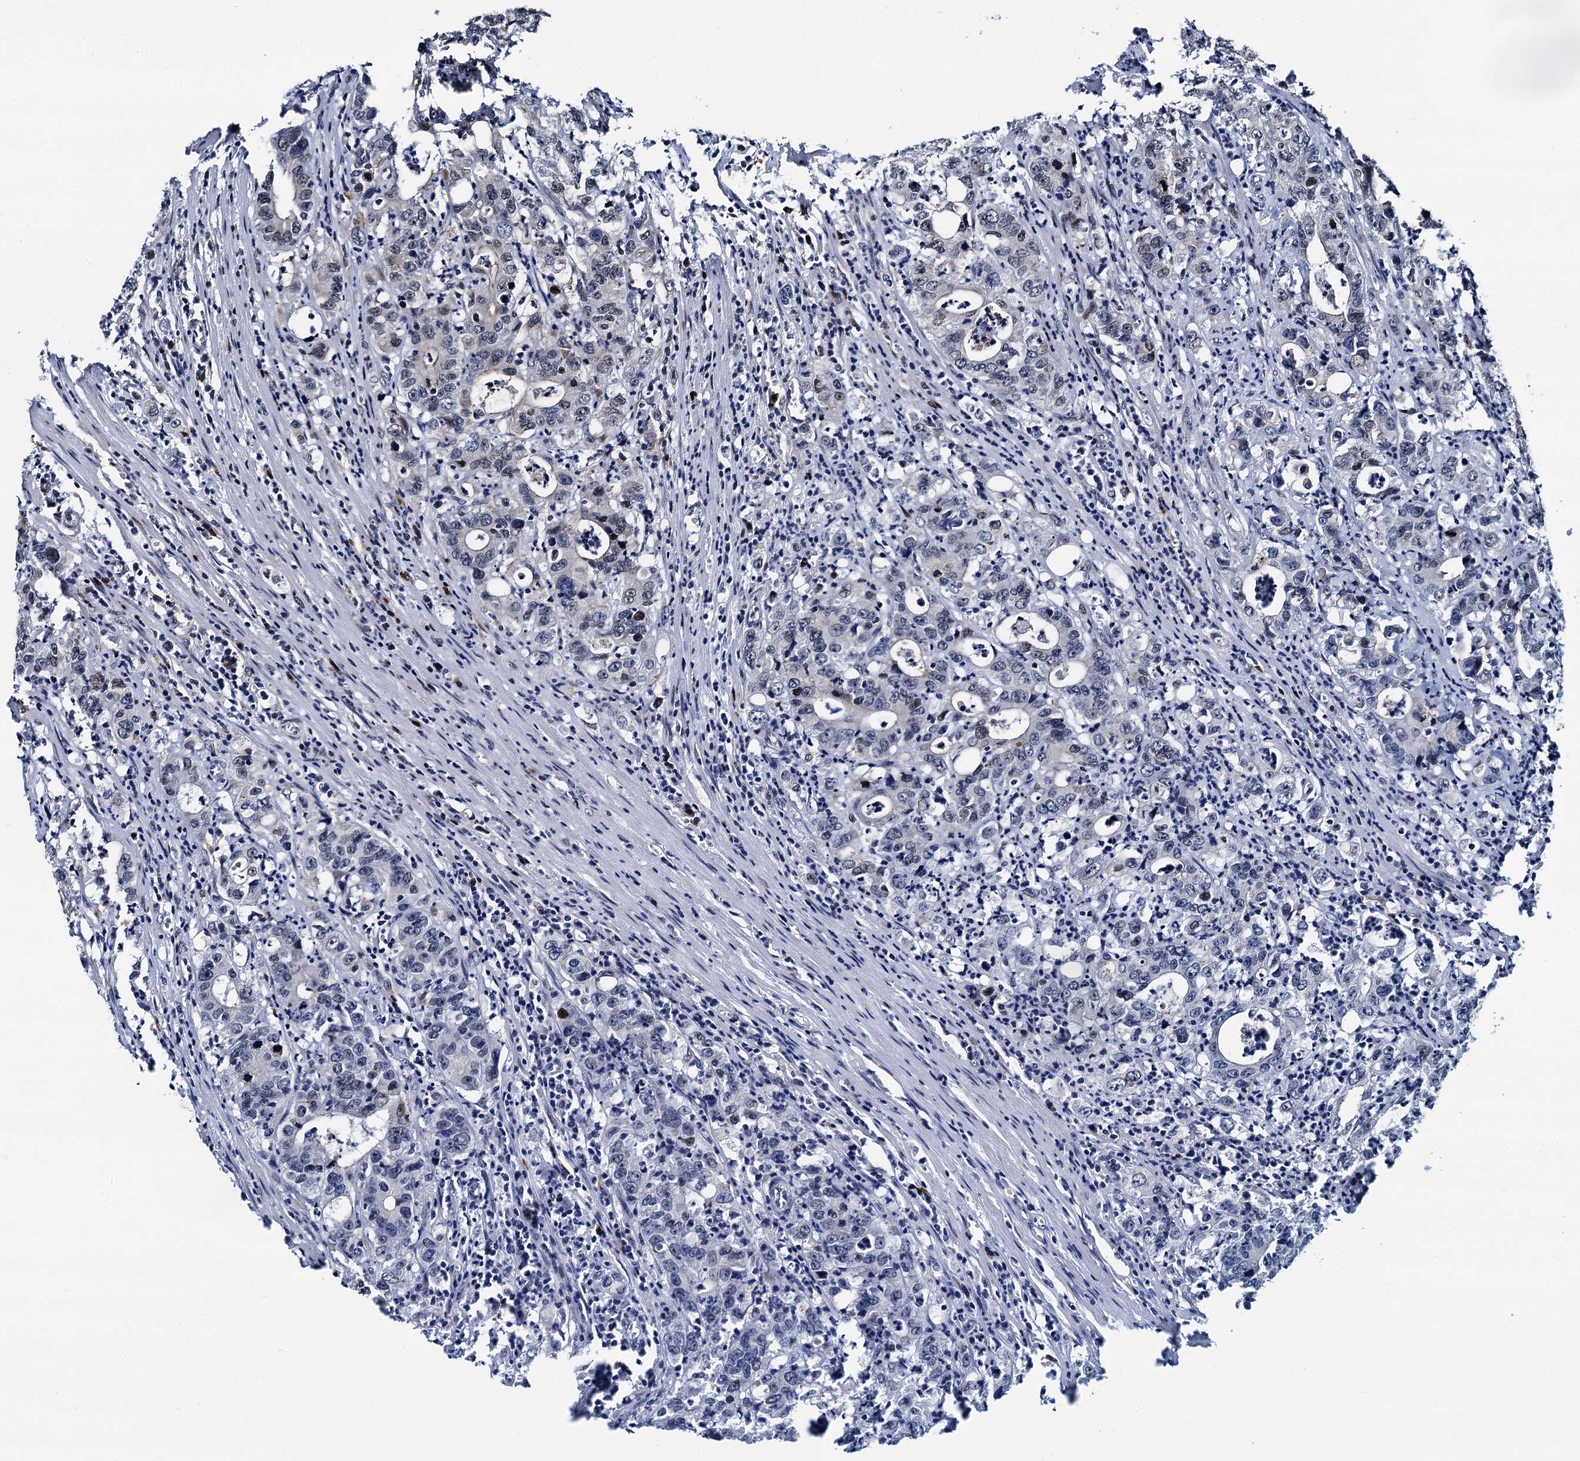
{"staining": {"intensity": "negative", "quantity": "none", "location": "none"}, "tissue": "colorectal cancer", "cell_type": "Tumor cells", "image_type": "cancer", "snomed": [{"axis": "morphology", "description": "Adenocarcinoma, NOS"}, {"axis": "topography", "description": "Colon"}], "caption": "Colorectal adenocarcinoma was stained to show a protein in brown. There is no significant expression in tumor cells.", "gene": "RUFY2", "patient": {"sex": "female", "age": 75}}